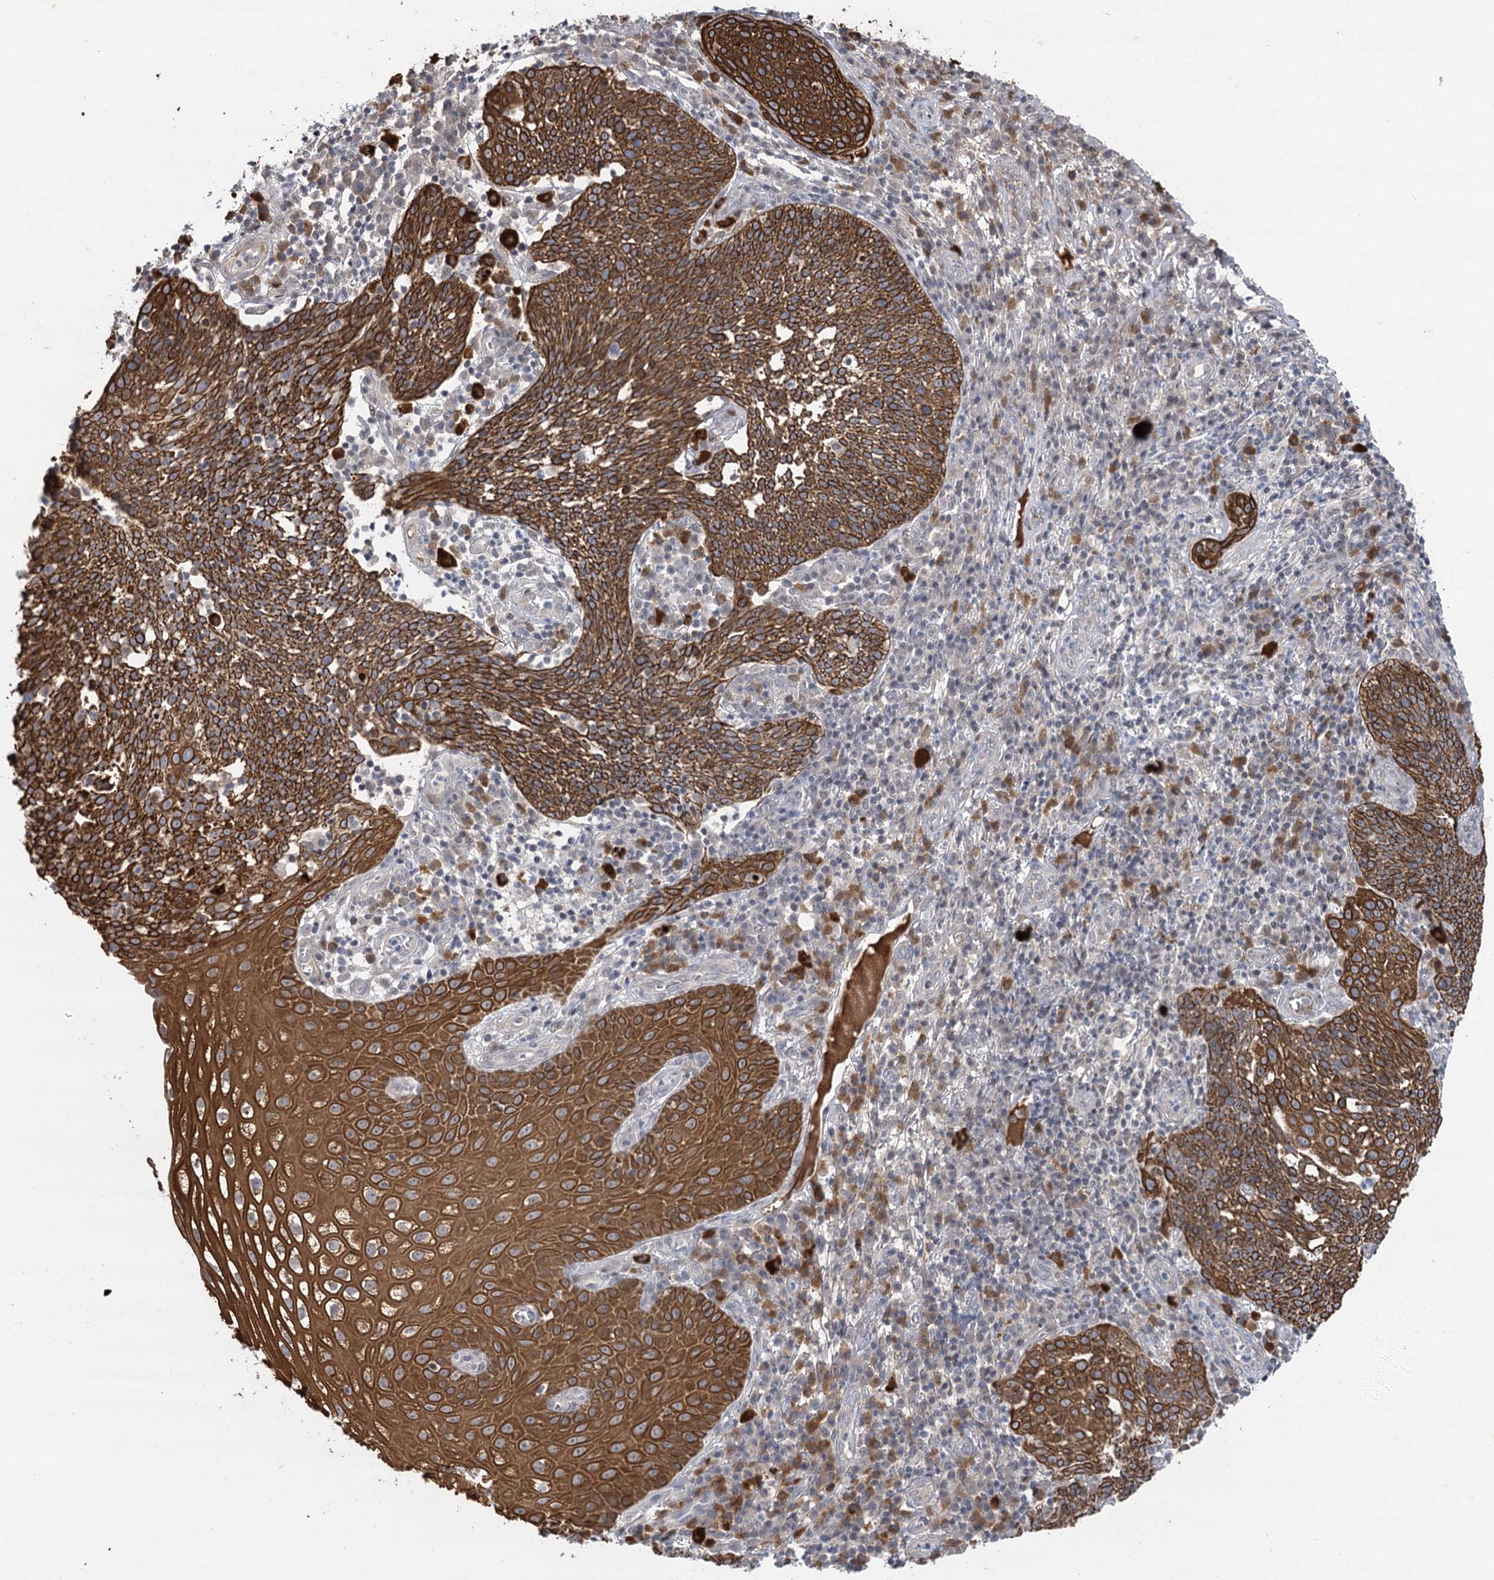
{"staining": {"intensity": "strong", "quantity": ">75%", "location": "cytoplasmic/membranous"}, "tissue": "cervical cancer", "cell_type": "Tumor cells", "image_type": "cancer", "snomed": [{"axis": "morphology", "description": "Squamous cell carcinoma, NOS"}, {"axis": "topography", "description": "Cervix"}], "caption": "The immunohistochemical stain highlights strong cytoplasmic/membranous staining in tumor cells of cervical squamous cell carcinoma tissue.", "gene": "IL11RA", "patient": {"sex": "female", "age": 34}}